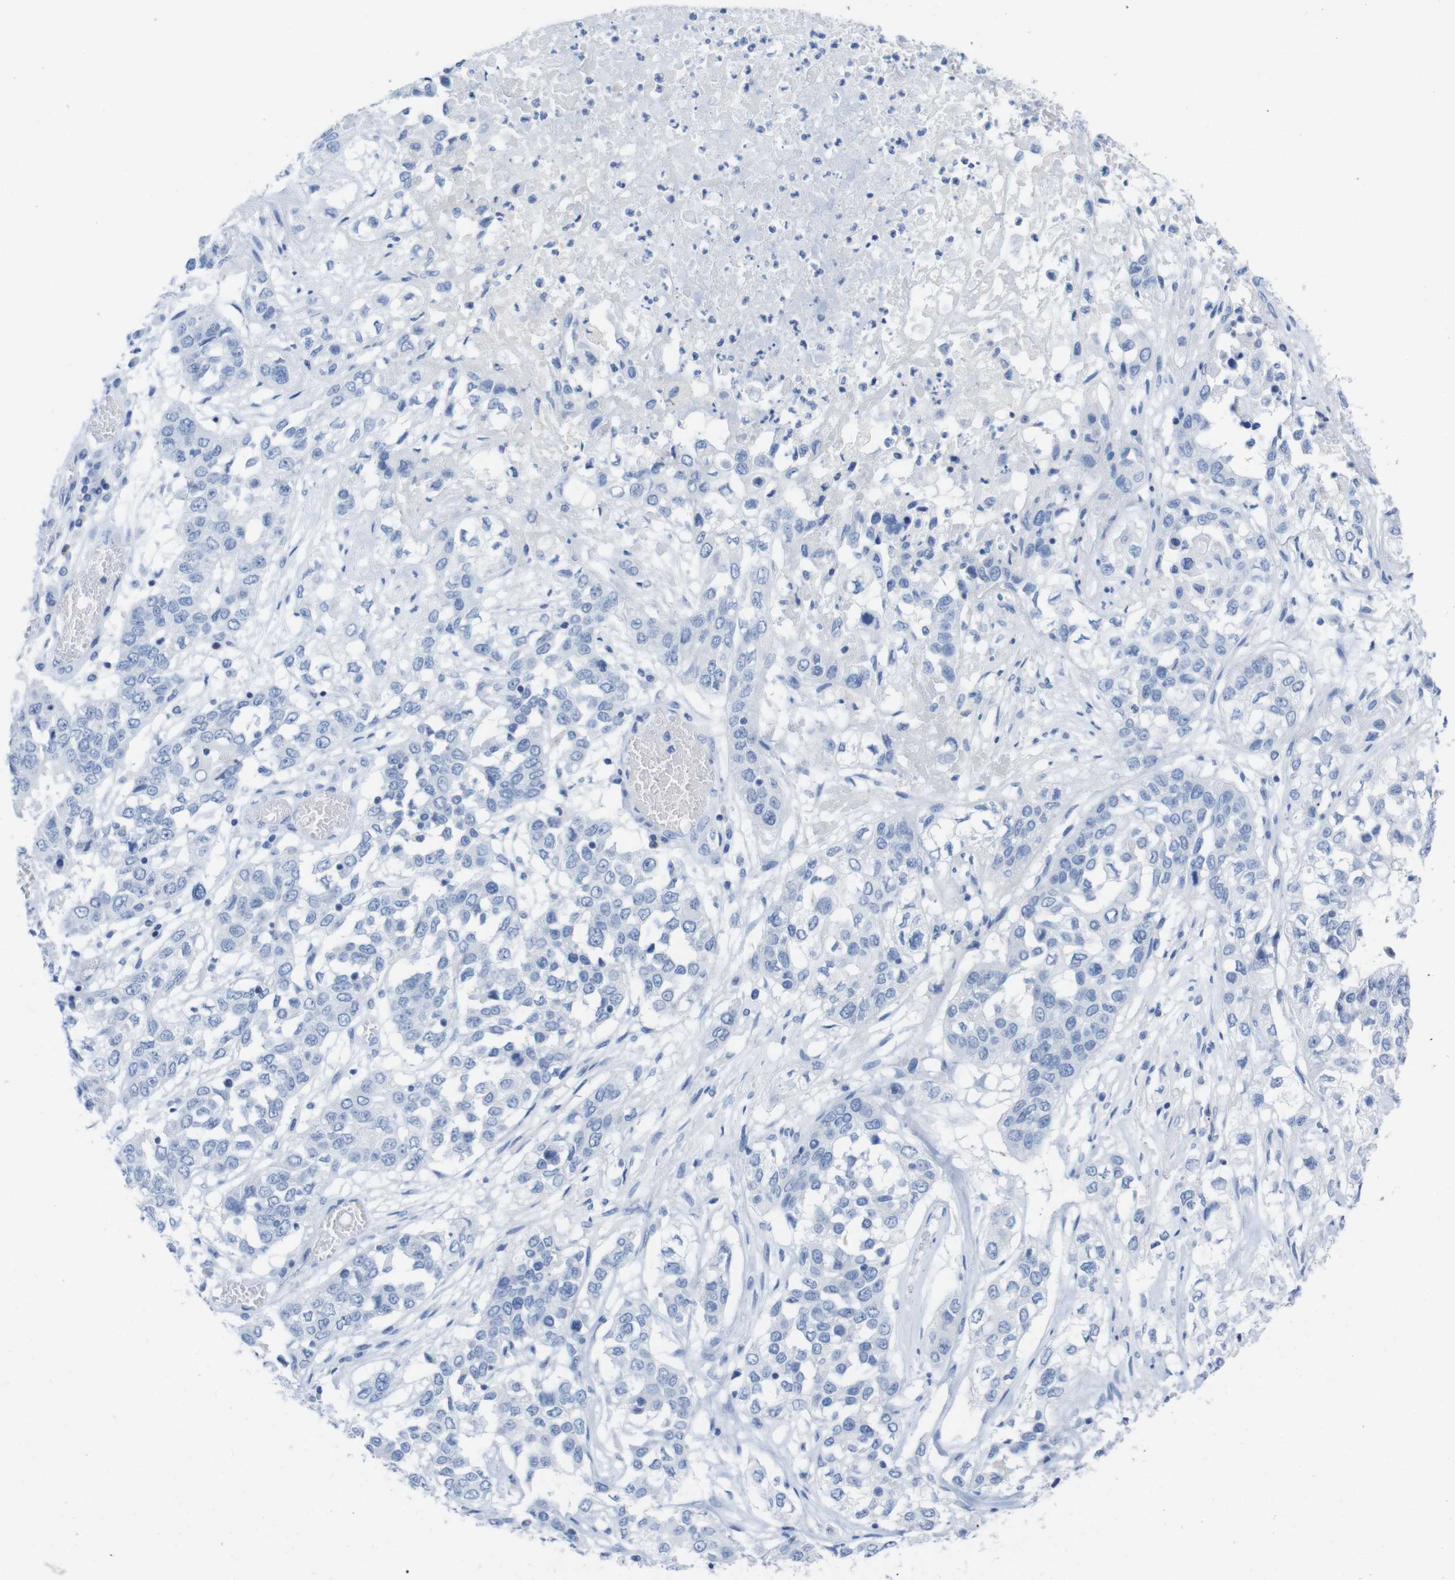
{"staining": {"intensity": "negative", "quantity": "none", "location": "none"}, "tissue": "lung cancer", "cell_type": "Tumor cells", "image_type": "cancer", "snomed": [{"axis": "morphology", "description": "Squamous cell carcinoma, NOS"}, {"axis": "topography", "description": "Lung"}], "caption": "Immunohistochemistry (IHC) of lung cancer displays no expression in tumor cells.", "gene": "LAG3", "patient": {"sex": "male", "age": 71}}